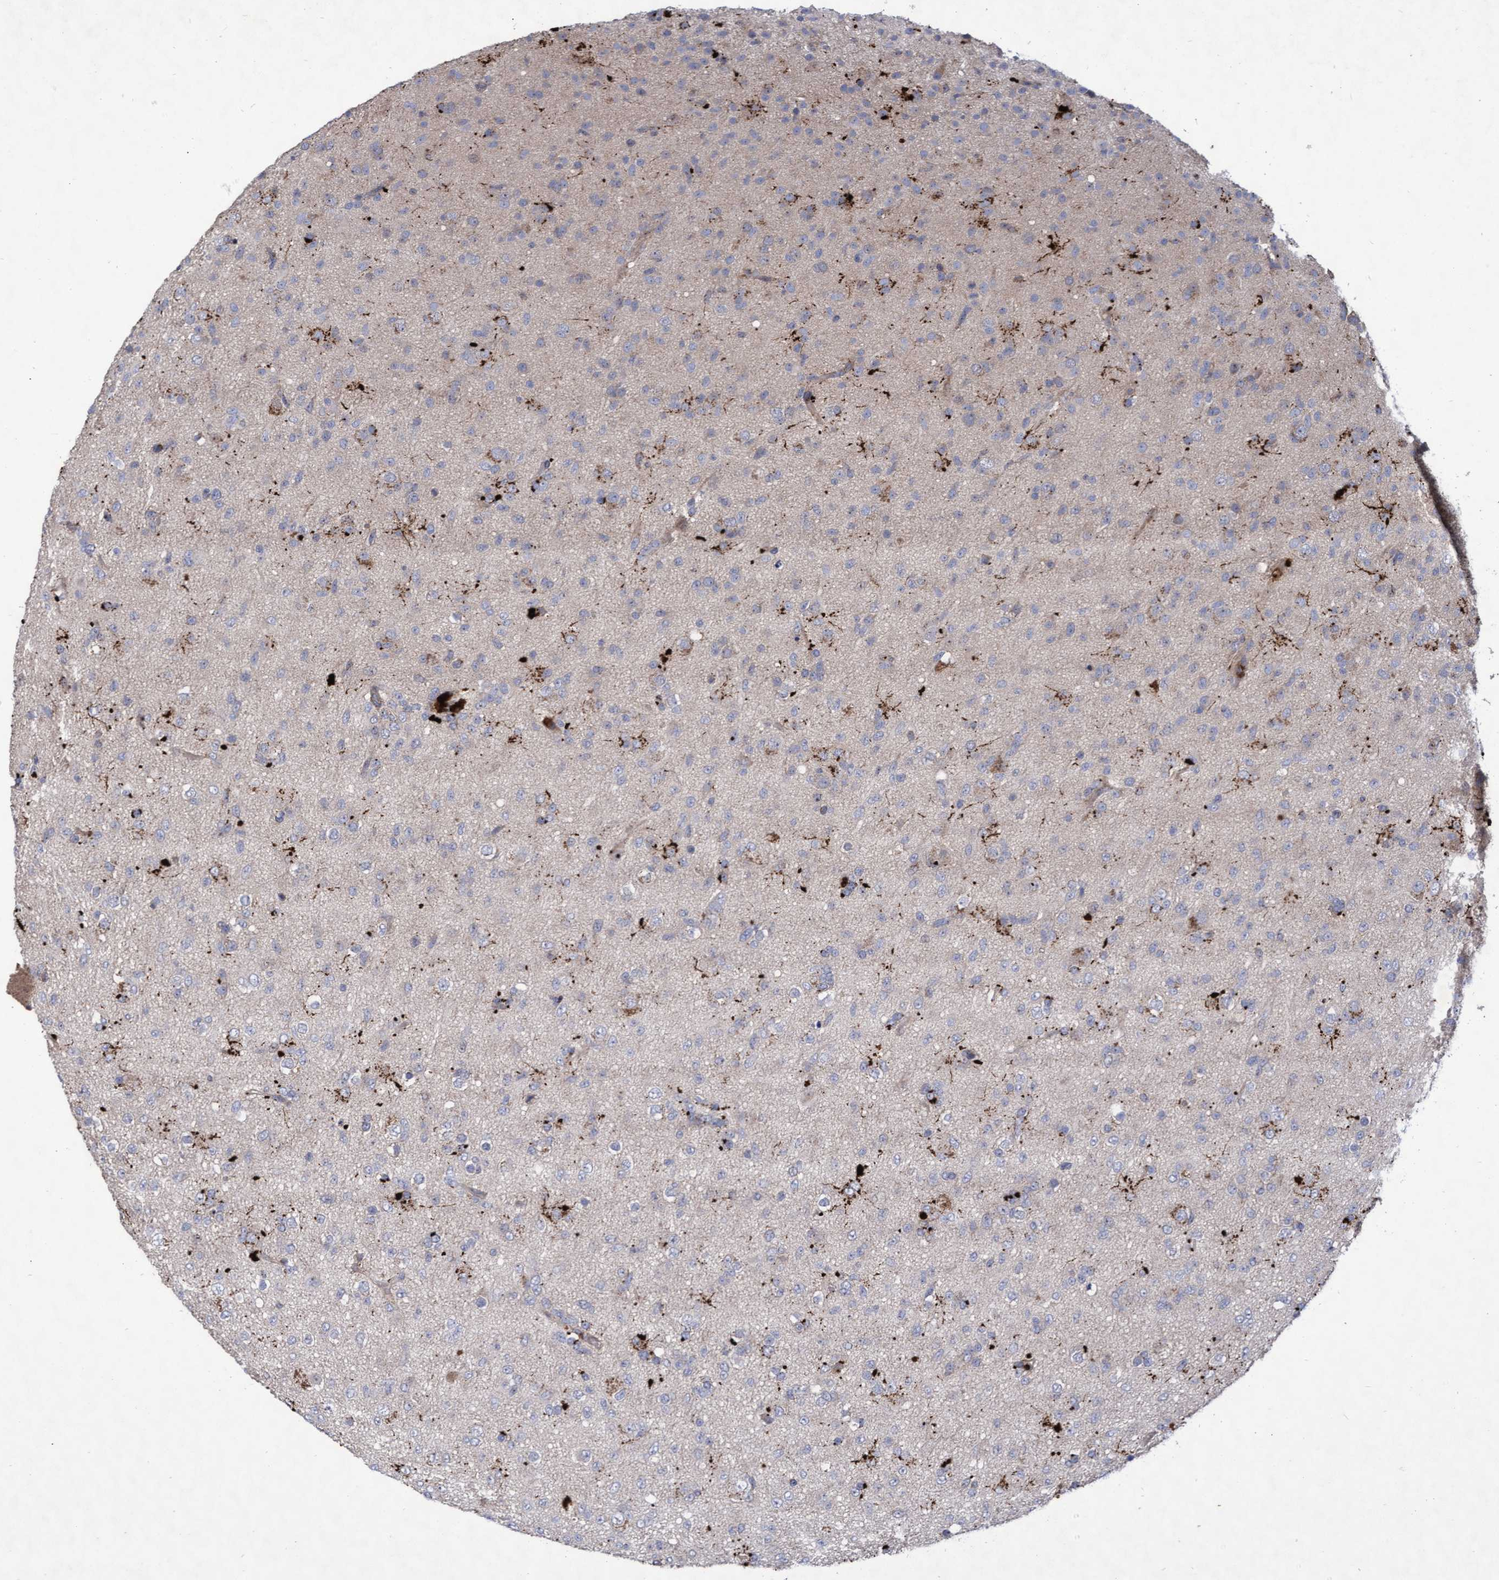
{"staining": {"intensity": "moderate", "quantity": "<25%", "location": "cytoplasmic/membranous"}, "tissue": "glioma", "cell_type": "Tumor cells", "image_type": "cancer", "snomed": [{"axis": "morphology", "description": "Glioma, malignant, Low grade"}, {"axis": "topography", "description": "Brain"}], "caption": "This image exhibits low-grade glioma (malignant) stained with immunohistochemistry (IHC) to label a protein in brown. The cytoplasmic/membranous of tumor cells show moderate positivity for the protein. Nuclei are counter-stained blue.", "gene": "ABCF2", "patient": {"sex": "male", "age": 65}}